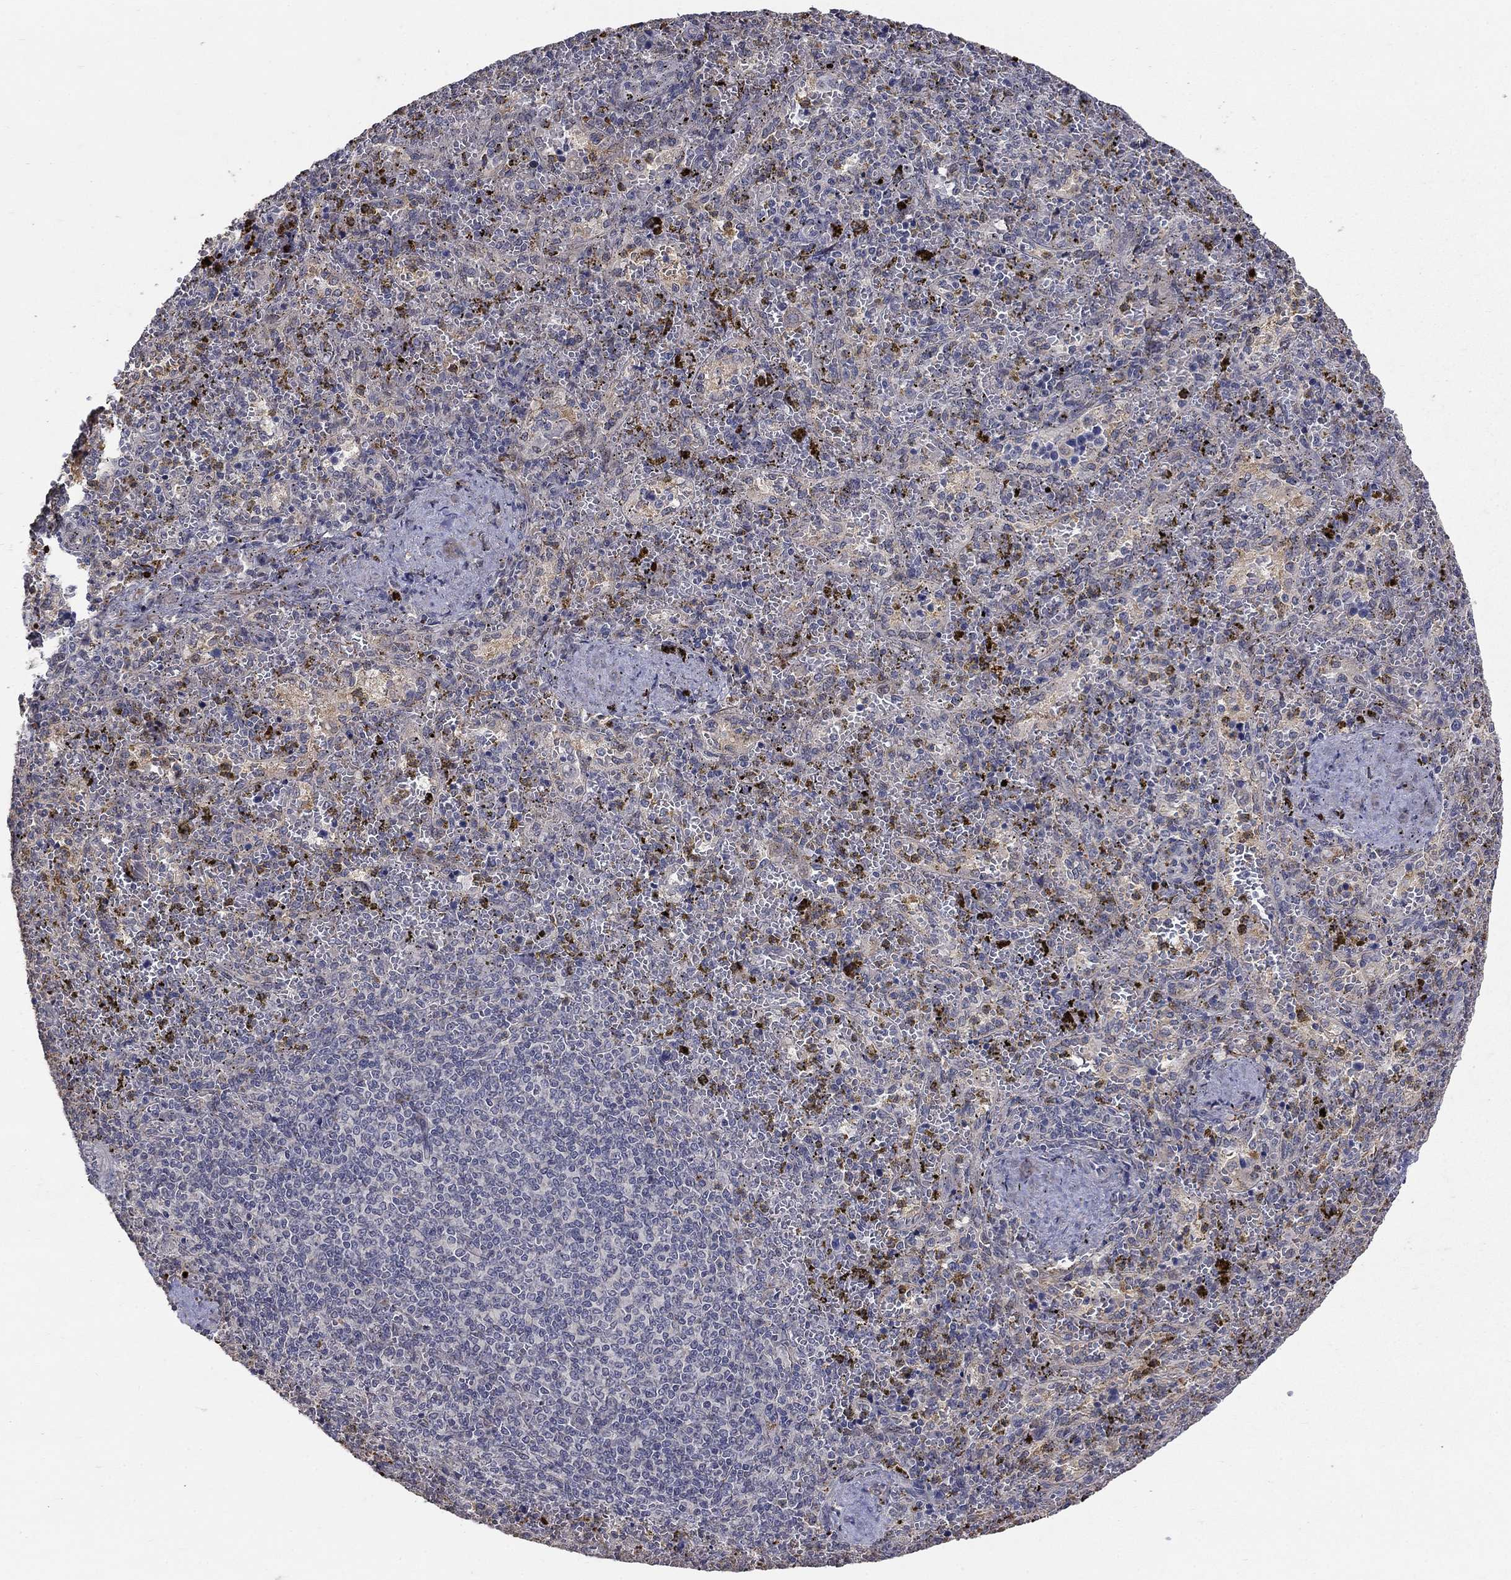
{"staining": {"intensity": "negative", "quantity": "none", "location": "none"}, "tissue": "spleen", "cell_type": "Cells in red pulp", "image_type": "normal", "snomed": [{"axis": "morphology", "description": "Normal tissue, NOS"}, {"axis": "topography", "description": "Spleen"}], "caption": "High magnification brightfield microscopy of unremarkable spleen stained with DAB (brown) and counterstained with hematoxylin (blue): cells in red pulp show no significant expression.", "gene": "FAM3B", "patient": {"sex": "female", "age": 50}}